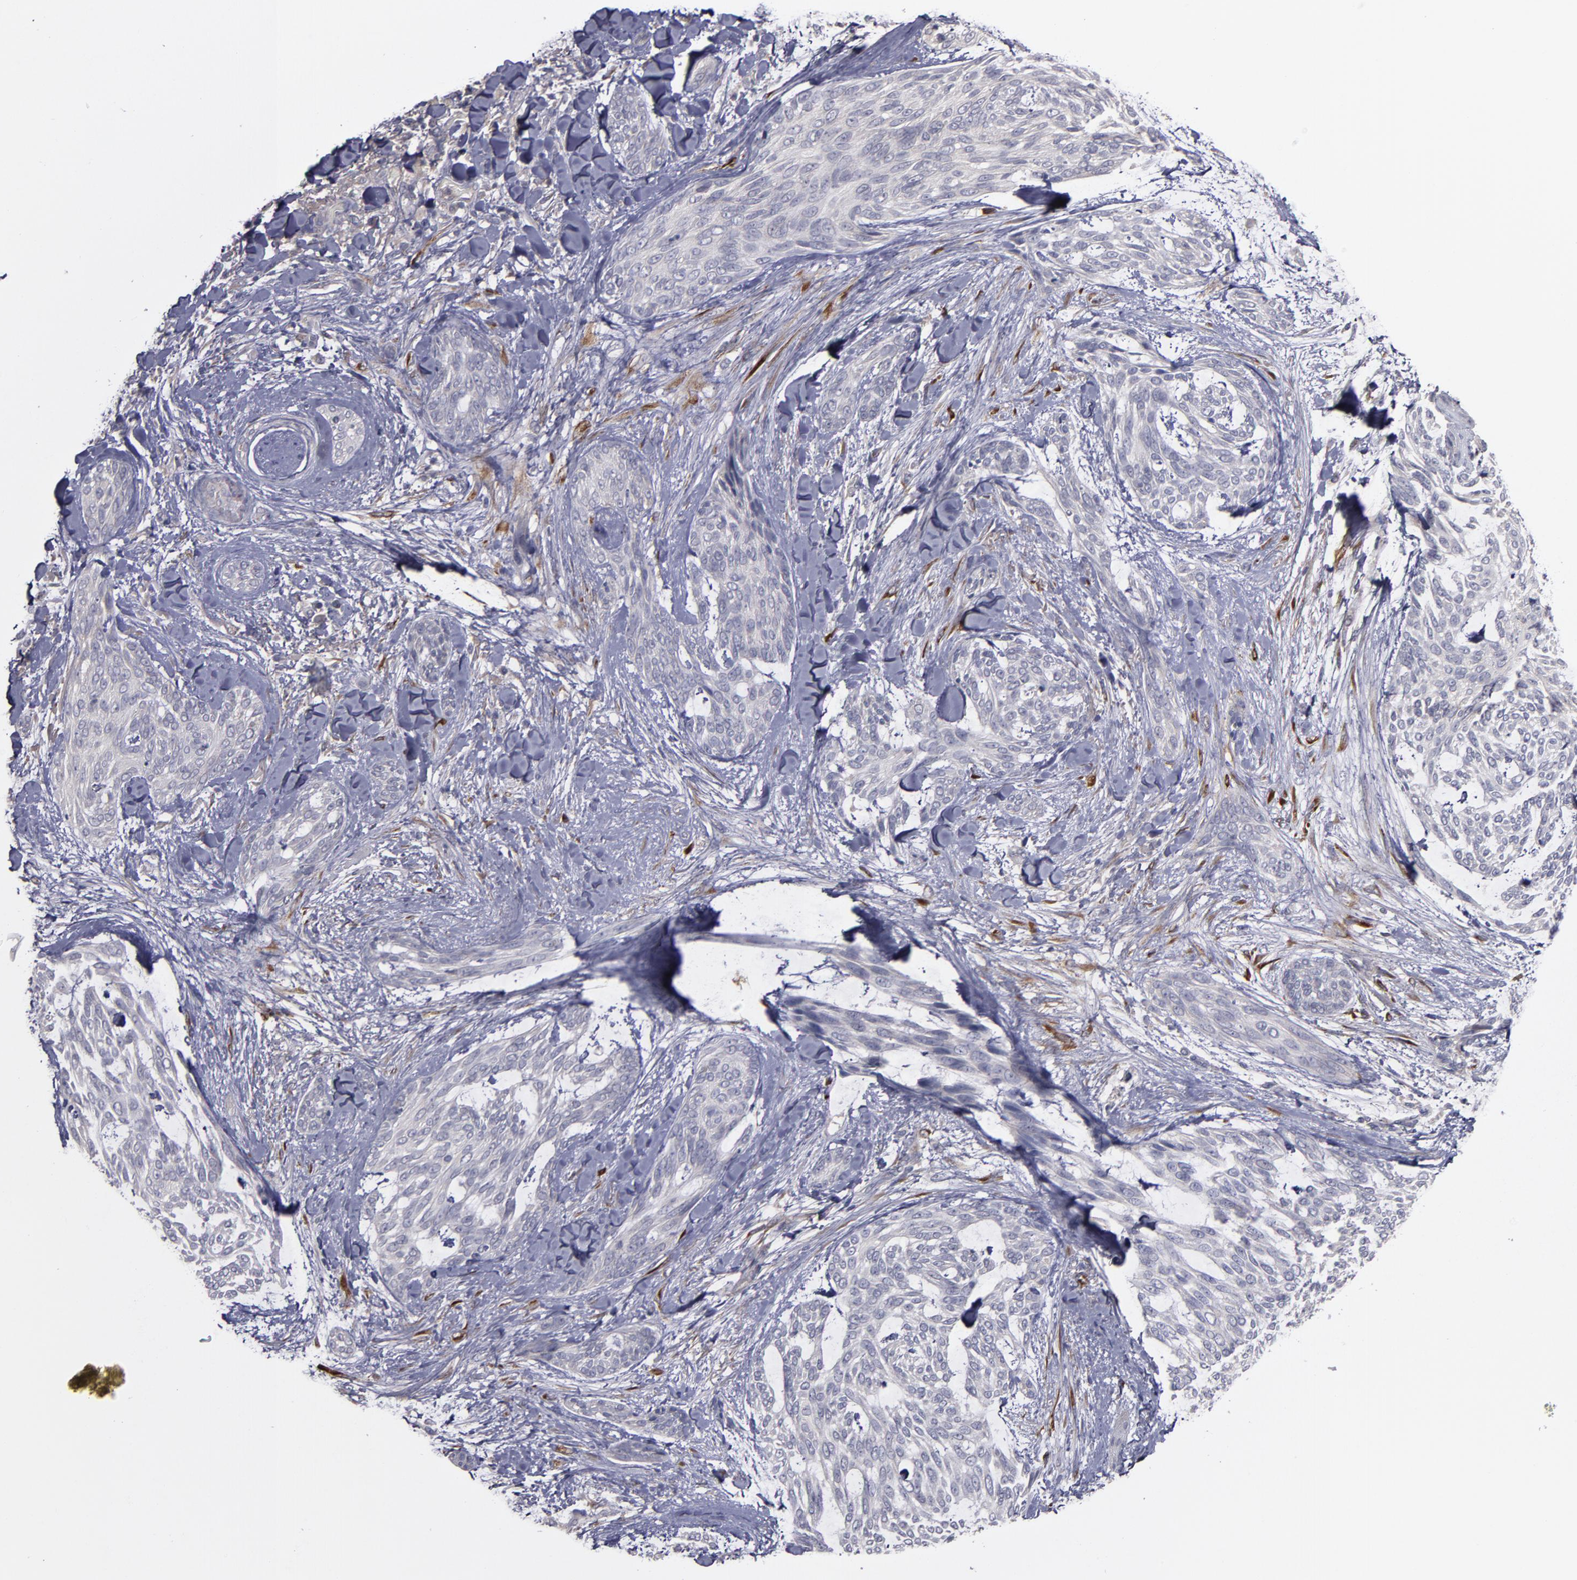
{"staining": {"intensity": "negative", "quantity": "none", "location": "none"}, "tissue": "skin cancer", "cell_type": "Tumor cells", "image_type": "cancer", "snomed": [{"axis": "morphology", "description": "Normal tissue, NOS"}, {"axis": "morphology", "description": "Basal cell carcinoma"}, {"axis": "topography", "description": "Skin"}], "caption": "Tumor cells show no significant staining in basal cell carcinoma (skin). The staining is performed using DAB (3,3'-diaminobenzidine) brown chromogen with nuclei counter-stained in using hematoxylin.", "gene": "MMP11", "patient": {"sex": "female", "age": 71}}